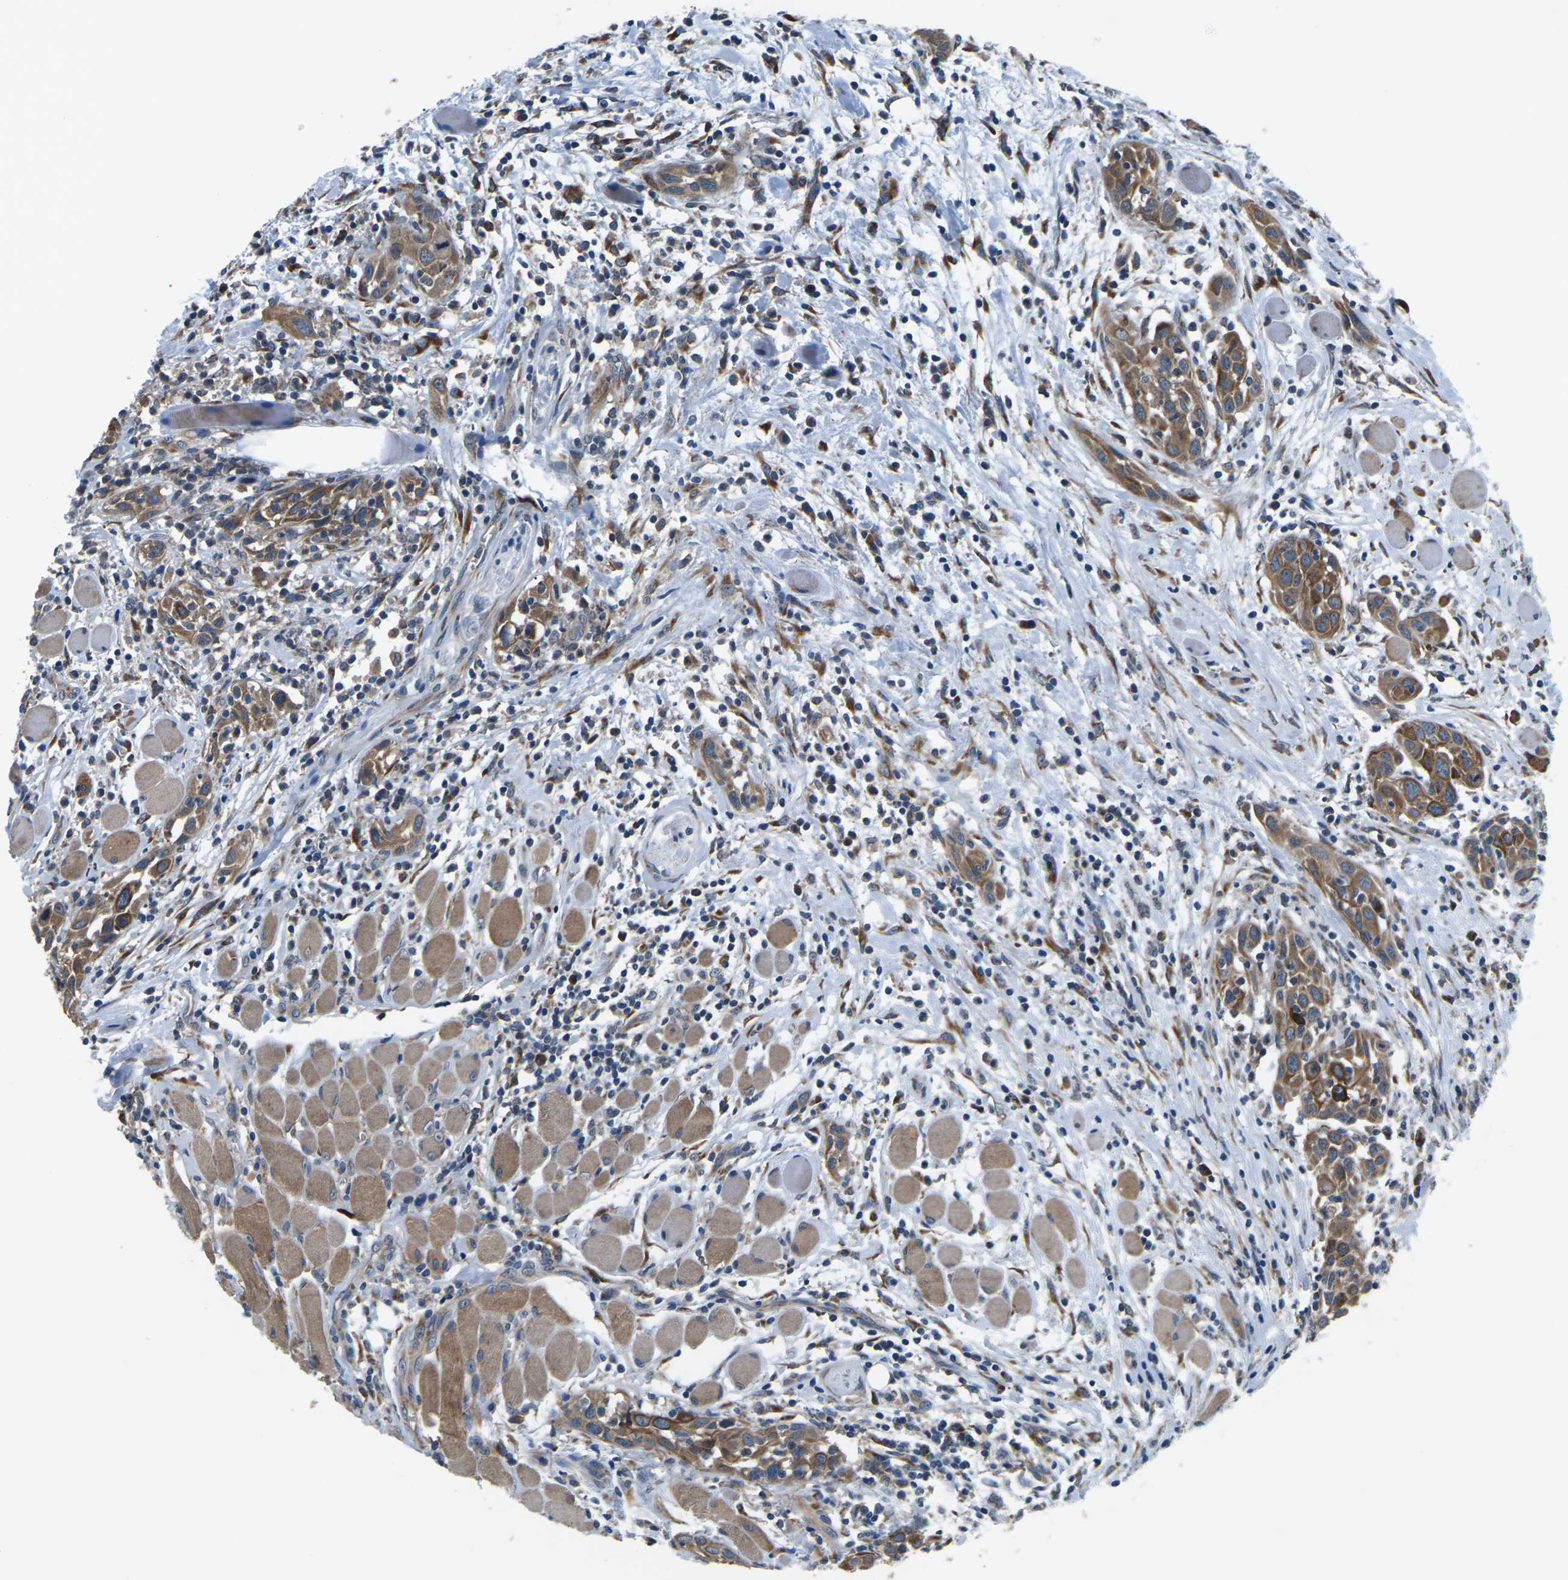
{"staining": {"intensity": "moderate", "quantity": ">75%", "location": "cytoplasmic/membranous"}, "tissue": "head and neck cancer", "cell_type": "Tumor cells", "image_type": "cancer", "snomed": [{"axis": "morphology", "description": "Squamous cell carcinoma, NOS"}, {"axis": "topography", "description": "Oral tissue"}, {"axis": "topography", "description": "Head-Neck"}], "caption": "An image of head and neck squamous cell carcinoma stained for a protein reveals moderate cytoplasmic/membranous brown staining in tumor cells. (DAB IHC, brown staining for protein, blue staining for nuclei).", "gene": "GABRP", "patient": {"sex": "female", "age": 50}}